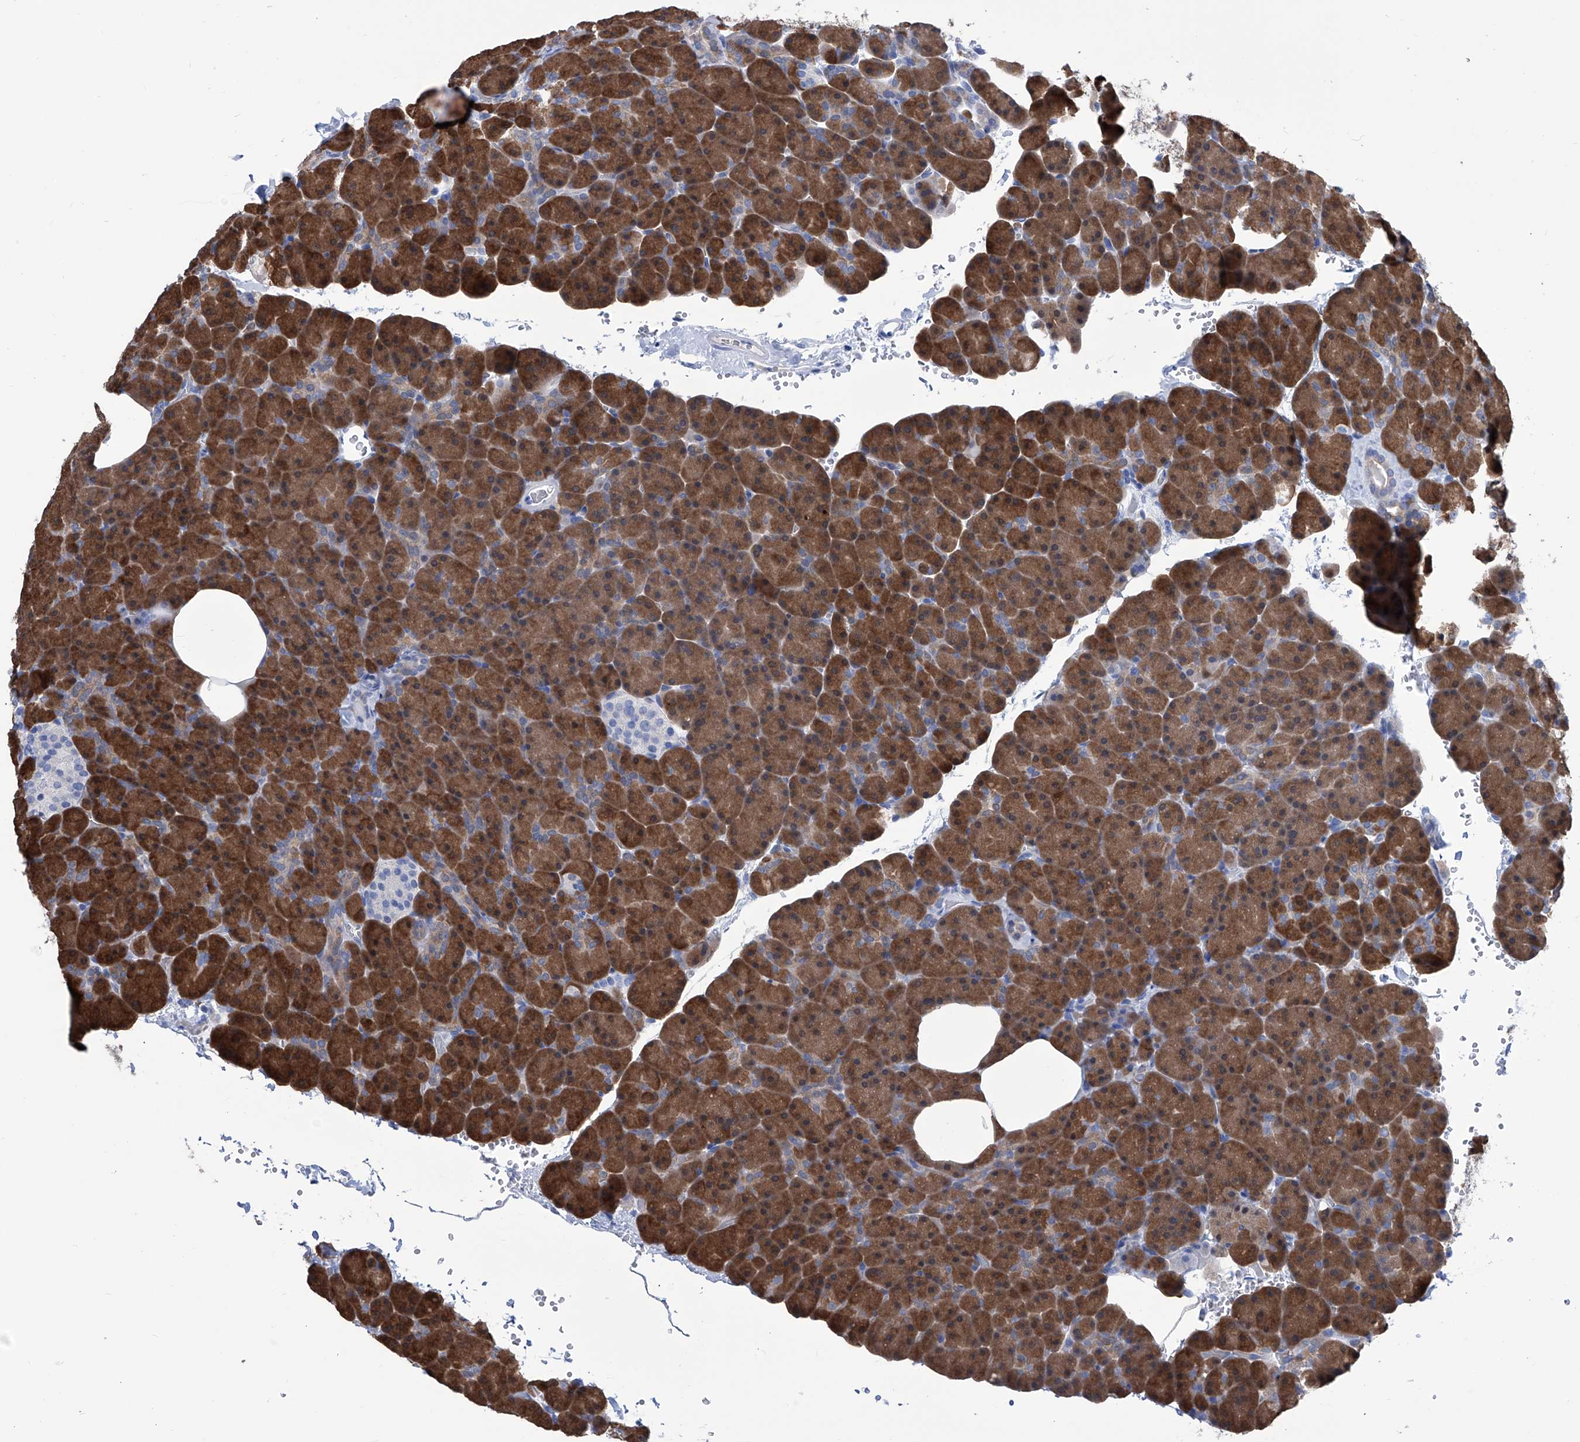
{"staining": {"intensity": "strong", "quantity": ">75%", "location": "cytoplasmic/membranous"}, "tissue": "pancreas", "cell_type": "Exocrine glandular cells", "image_type": "normal", "snomed": [{"axis": "morphology", "description": "Normal tissue, NOS"}, {"axis": "morphology", "description": "Carcinoid, malignant, NOS"}, {"axis": "topography", "description": "Pancreas"}], "caption": "An image of pancreas stained for a protein demonstrates strong cytoplasmic/membranous brown staining in exocrine glandular cells. (DAB IHC with brightfield microscopy, high magnification).", "gene": "IMPA2", "patient": {"sex": "female", "age": 35}}